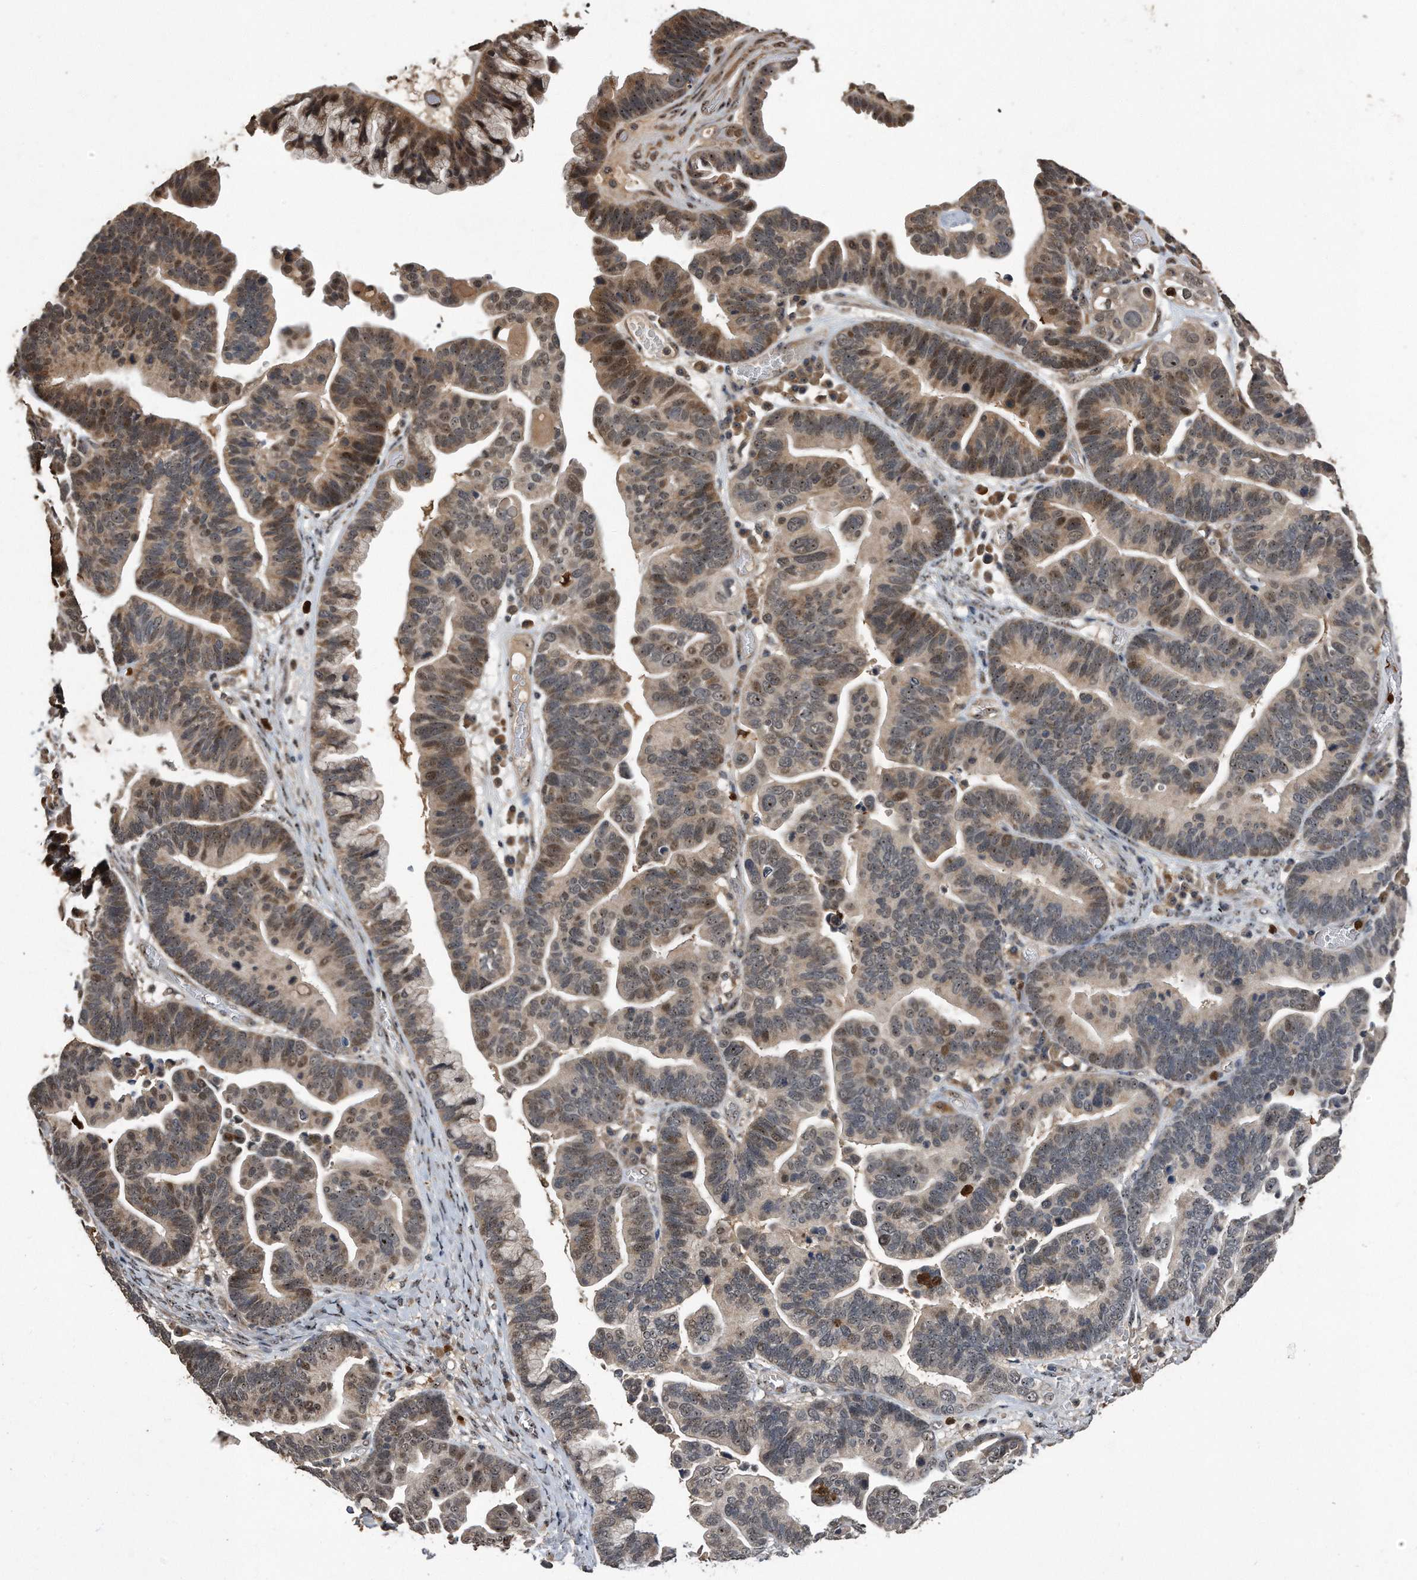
{"staining": {"intensity": "moderate", "quantity": "25%-75%", "location": "cytoplasmic/membranous,nuclear"}, "tissue": "ovarian cancer", "cell_type": "Tumor cells", "image_type": "cancer", "snomed": [{"axis": "morphology", "description": "Cystadenocarcinoma, serous, NOS"}, {"axis": "topography", "description": "Ovary"}], "caption": "This micrograph reveals serous cystadenocarcinoma (ovarian) stained with immunohistochemistry to label a protein in brown. The cytoplasmic/membranous and nuclear of tumor cells show moderate positivity for the protein. Nuclei are counter-stained blue.", "gene": "PELO", "patient": {"sex": "female", "age": 56}}